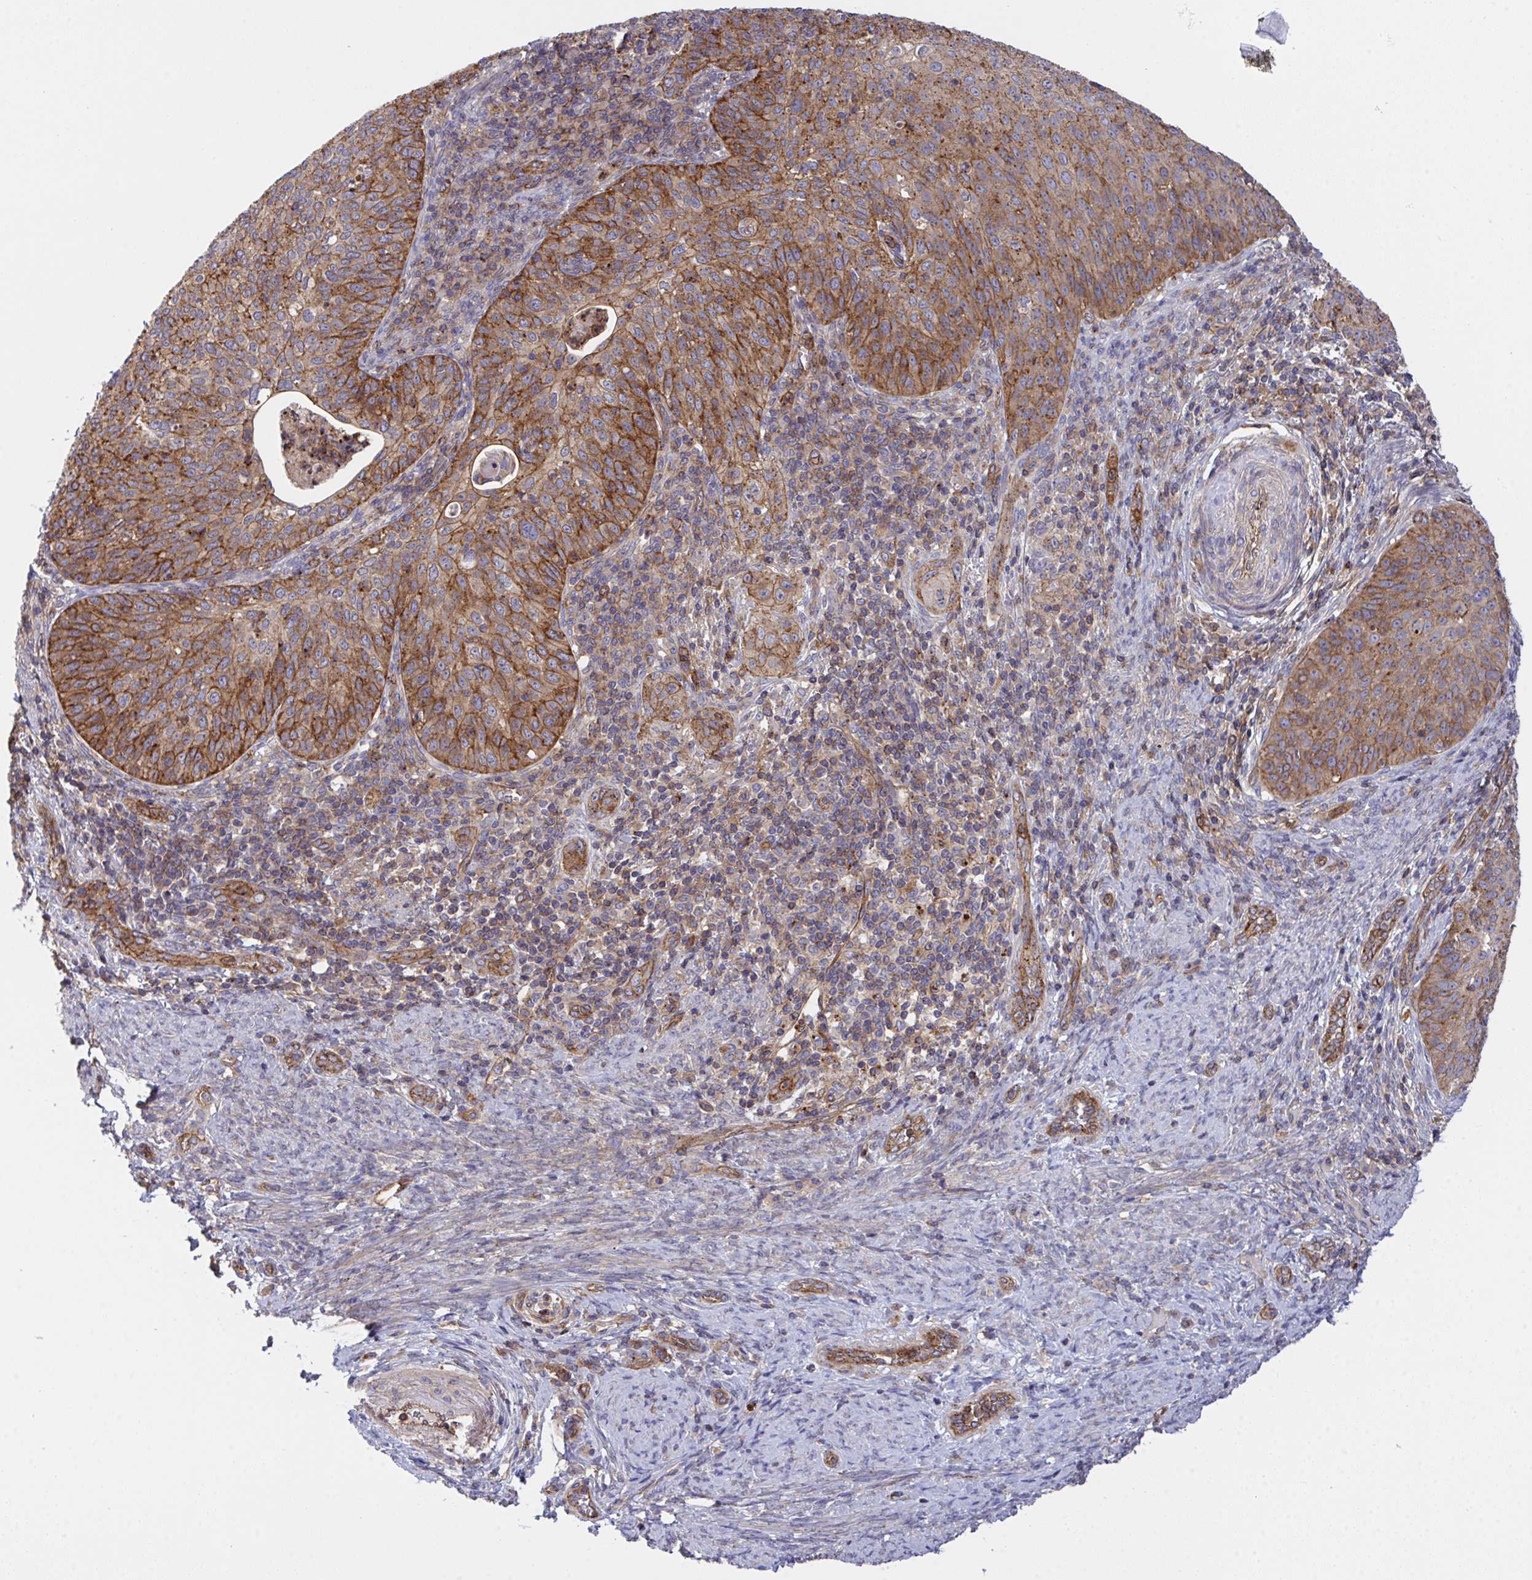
{"staining": {"intensity": "strong", "quantity": ">75%", "location": "cytoplasmic/membranous"}, "tissue": "cervical cancer", "cell_type": "Tumor cells", "image_type": "cancer", "snomed": [{"axis": "morphology", "description": "Squamous cell carcinoma, NOS"}, {"axis": "topography", "description": "Cervix"}], "caption": "A brown stain highlights strong cytoplasmic/membranous positivity of a protein in human cervical cancer (squamous cell carcinoma) tumor cells.", "gene": "C4orf36", "patient": {"sex": "female", "age": 30}}